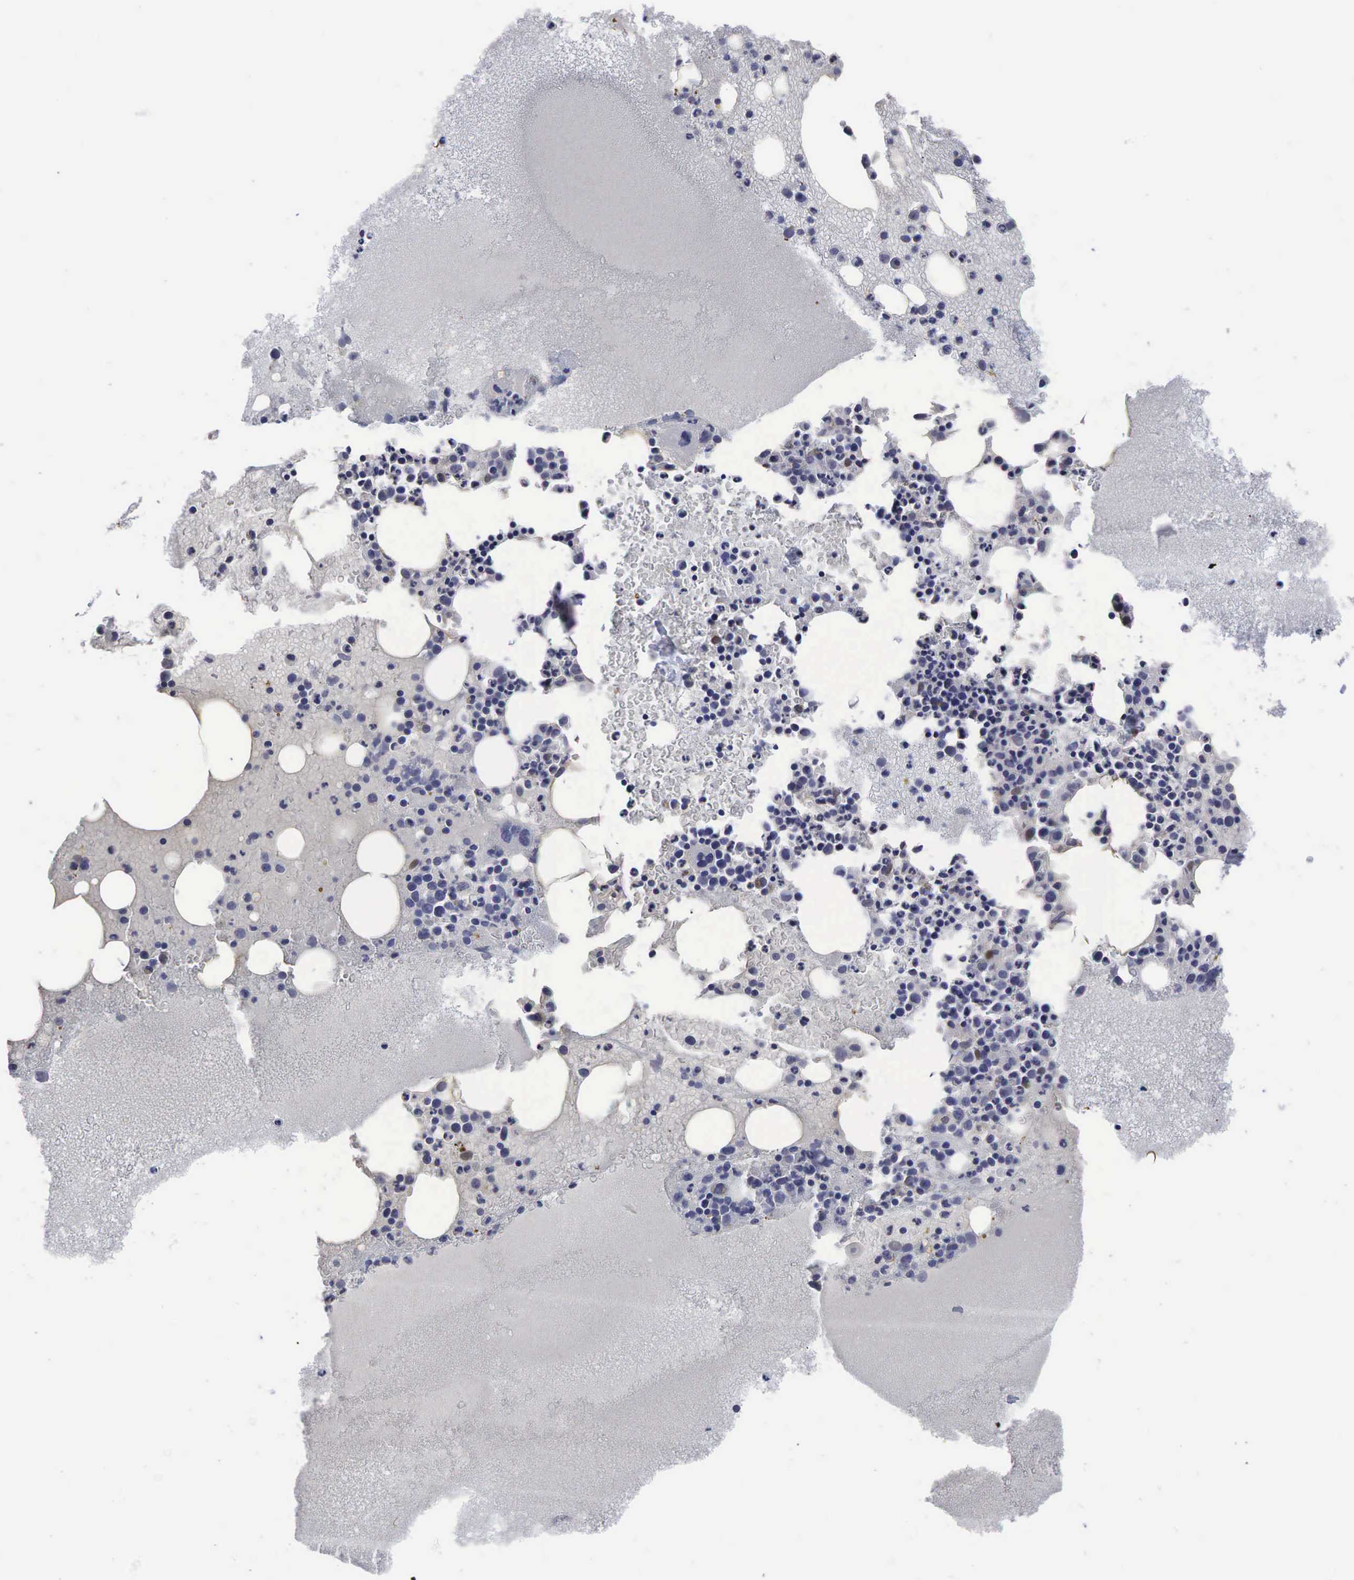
{"staining": {"intensity": "moderate", "quantity": "<25%", "location": "nuclear"}, "tissue": "bone marrow", "cell_type": "Hematopoietic cells", "image_type": "normal", "snomed": [{"axis": "morphology", "description": "Normal tissue, NOS"}, {"axis": "topography", "description": "Bone marrow"}], "caption": "Human bone marrow stained for a protein (brown) displays moderate nuclear positive expression in approximately <25% of hematopoietic cells.", "gene": "CCND1", "patient": {"sex": "female", "age": 74}}